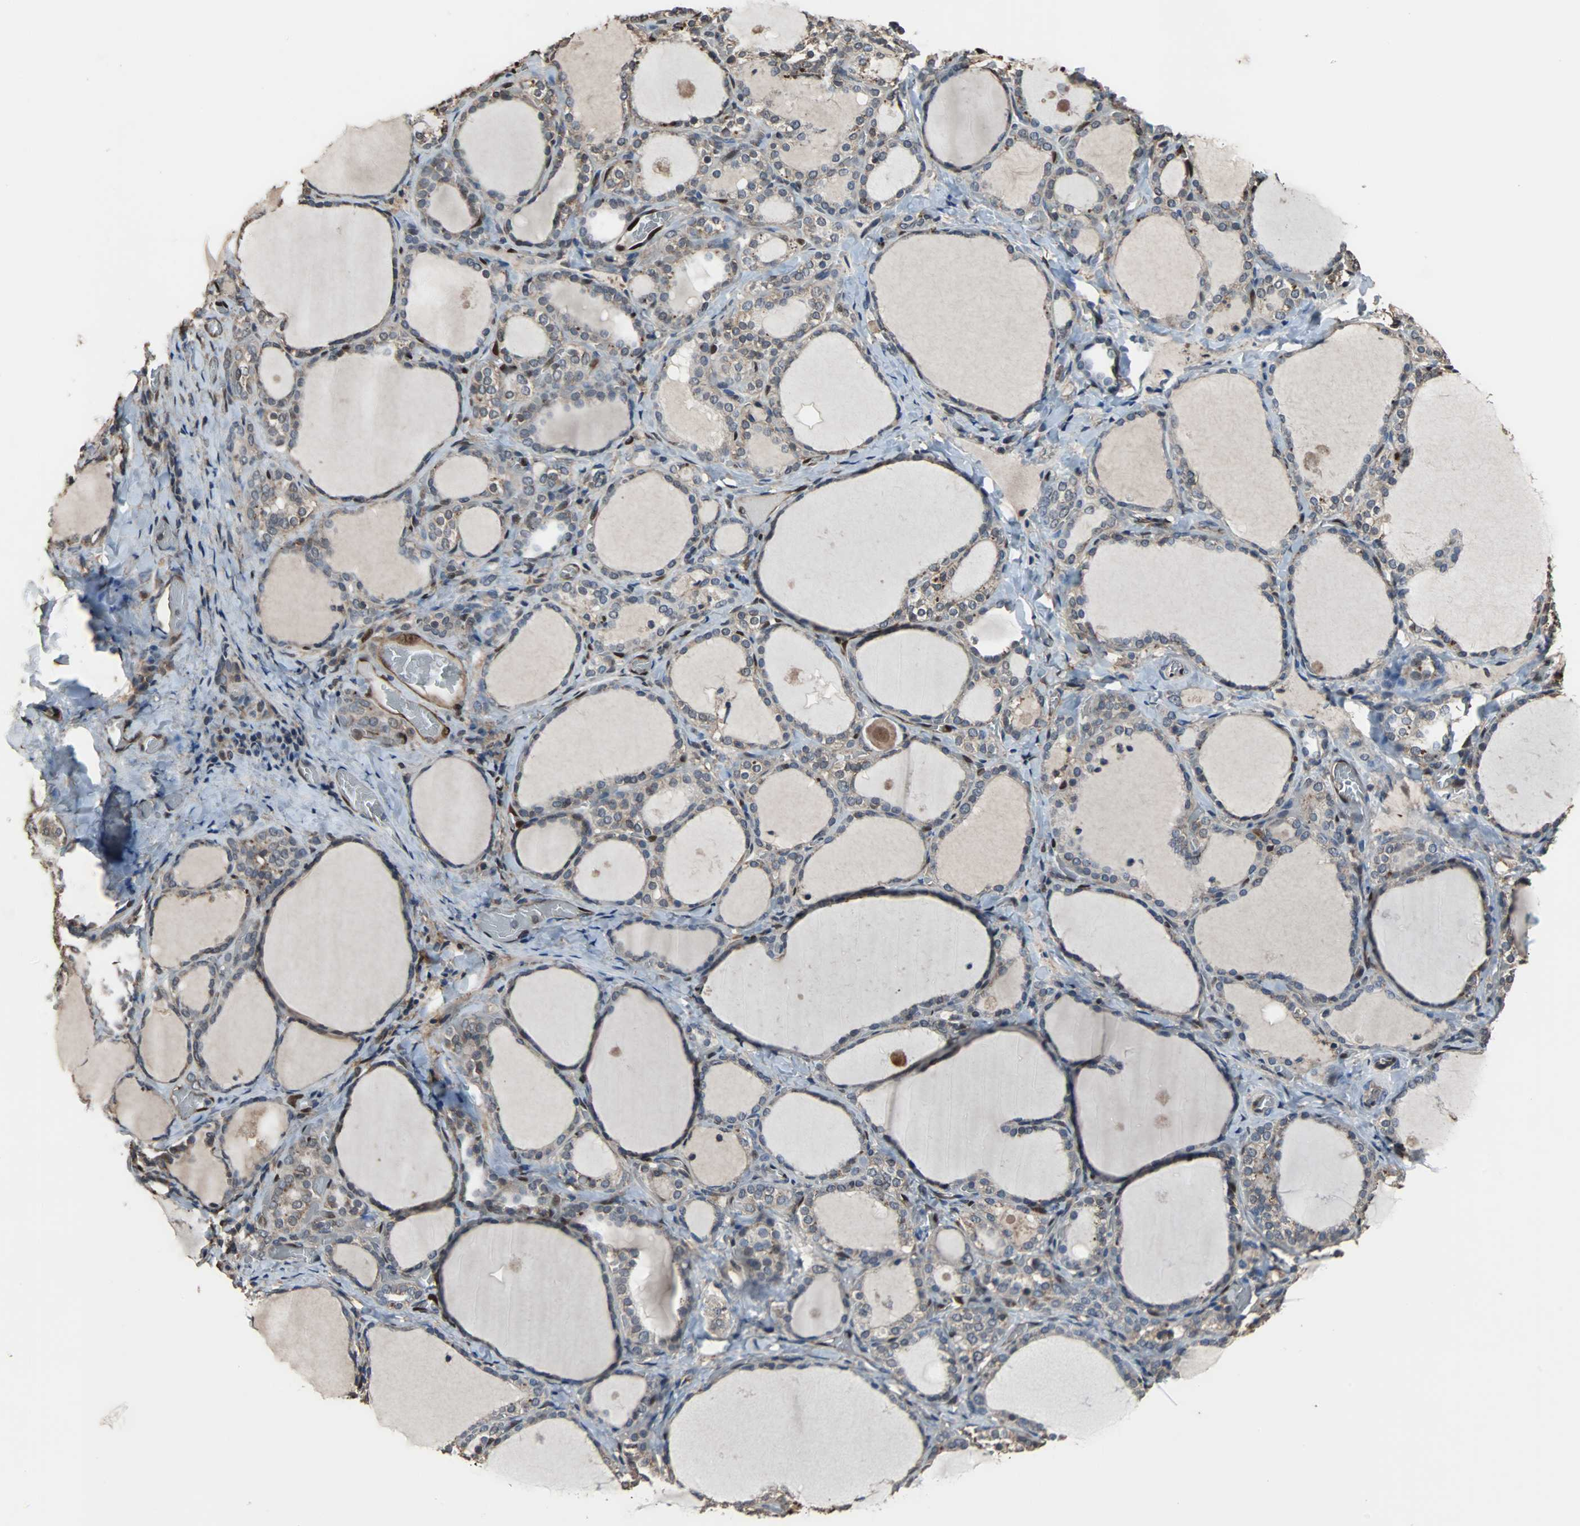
{"staining": {"intensity": "moderate", "quantity": "25%-75%", "location": "cytoplasmic/membranous"}, "tissue": "thyroid gland", "cell_type": "Glandular cells", "image_type": "normal", "snomed": [{"axis": "morphology", "description": "Normal tissue, NOS"}, {"axis": "morphology", "description": "Papillary adenocarcinoma, NOS"}, {"axis": "topography", "description": "Thyroid gland"}], "caption": "Immunohistochemical staining of benign human thyroid gland reveals medium levels of moderate cytoplasmic/membranous positivity in approximately 25%-75% of glandular cells. Using DAB (3,3'-diaminobenzidine) (brown) and hematoxylin (blue) stains, captured at high magnification using brightfield microscopy.", "gene": "NDRG1", "patient": {"sex": "female", "age": 30}}